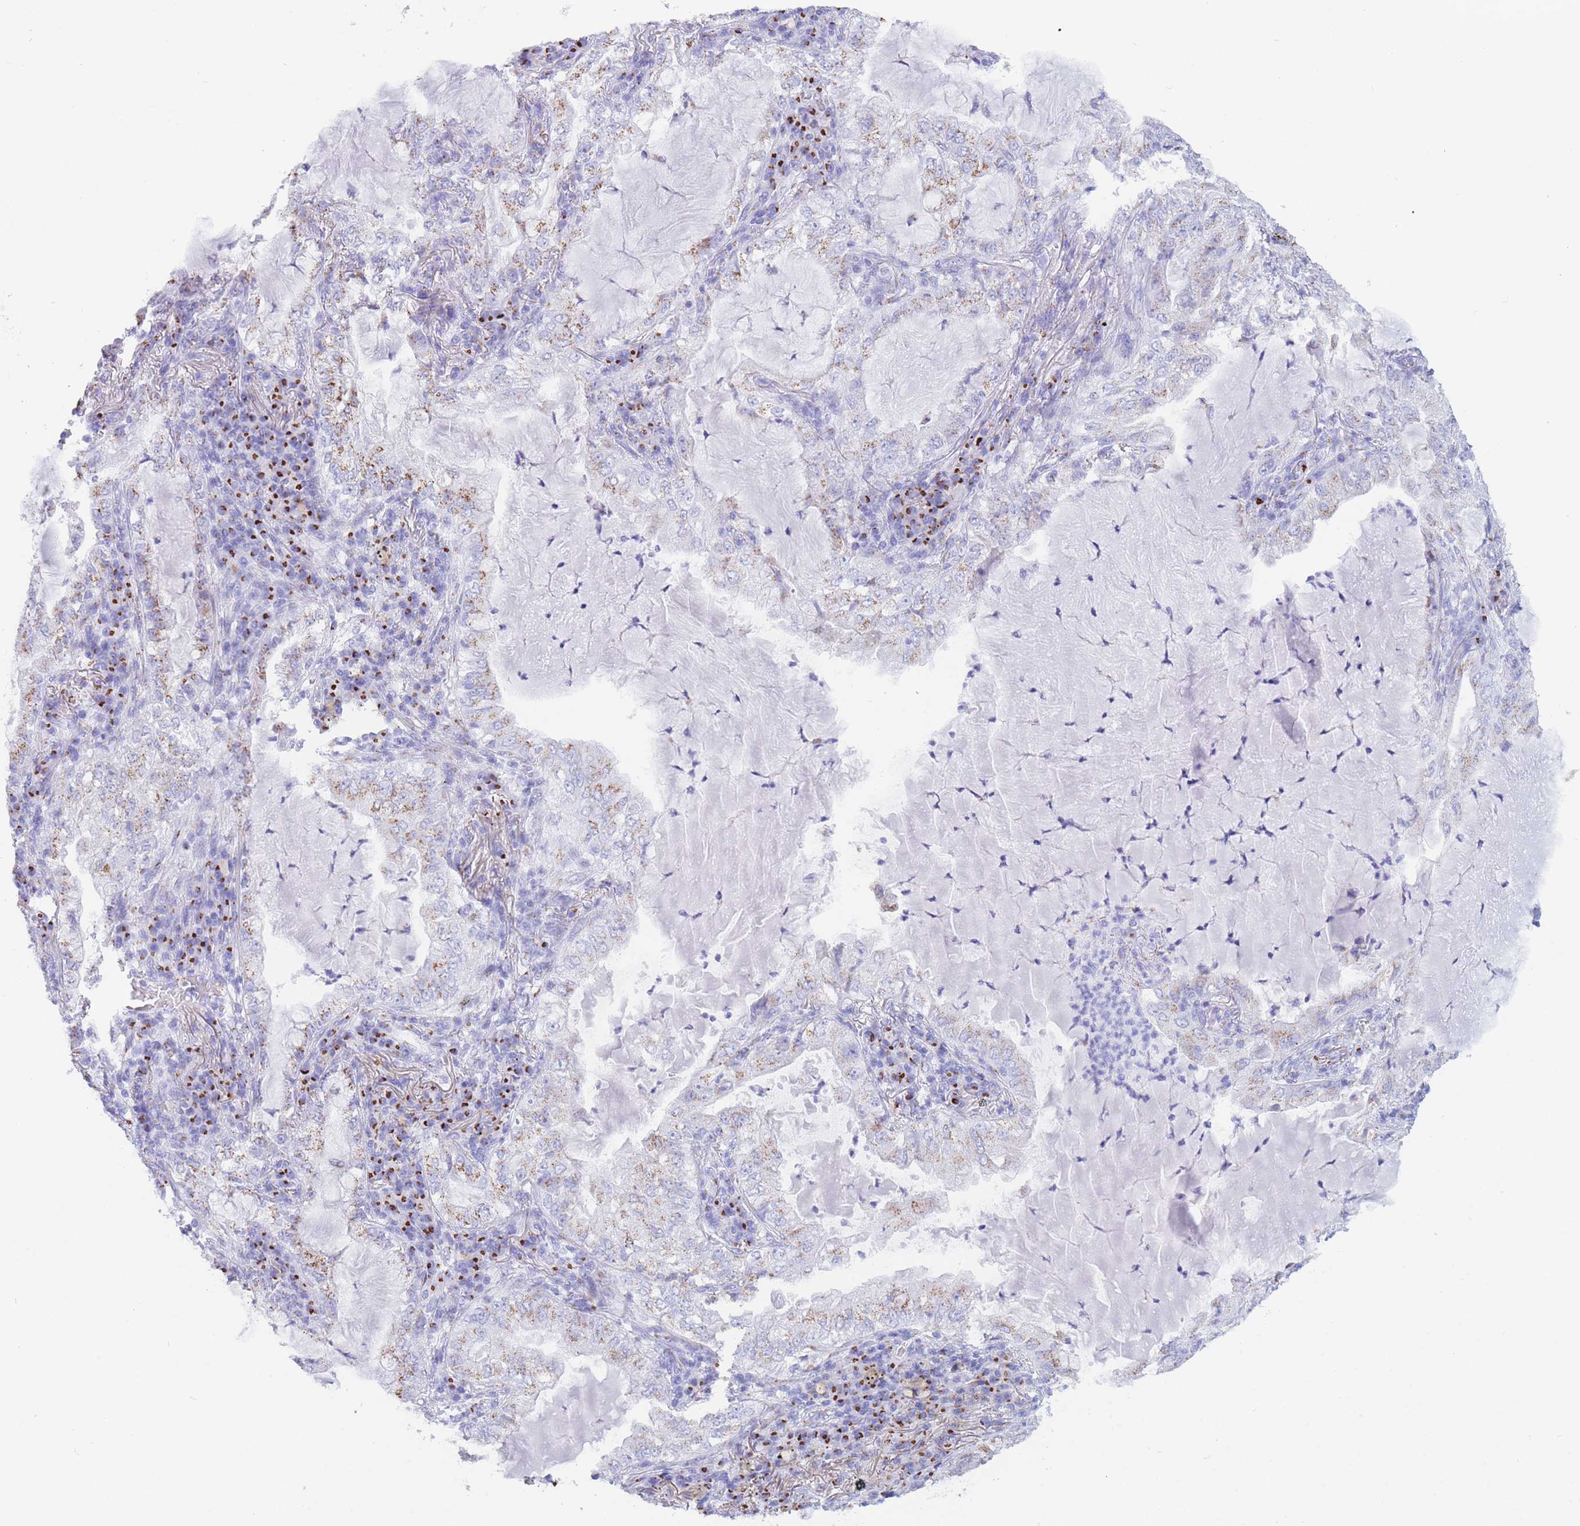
{"staining": {"intensity": "weak", "quantity": "<25%", "location": "cytoplasmic/membranous"}, "tissue": "lung cancer", "cell_type": "Tumor cells", "image_type": "cancer", "snomed": [{"axis": "morphology", "description": "Adenocarcinoma, NOS"}, {"axis": "topography", "description": "Lung"}], "caption": "Lung adenocarcinoma was stained to show a protein in brown. There is no significant positivity in tumor cells. Nuclei are stained in blue.", "gene": "FAM3C", "patient": {"sex": "female", "age": 73}}